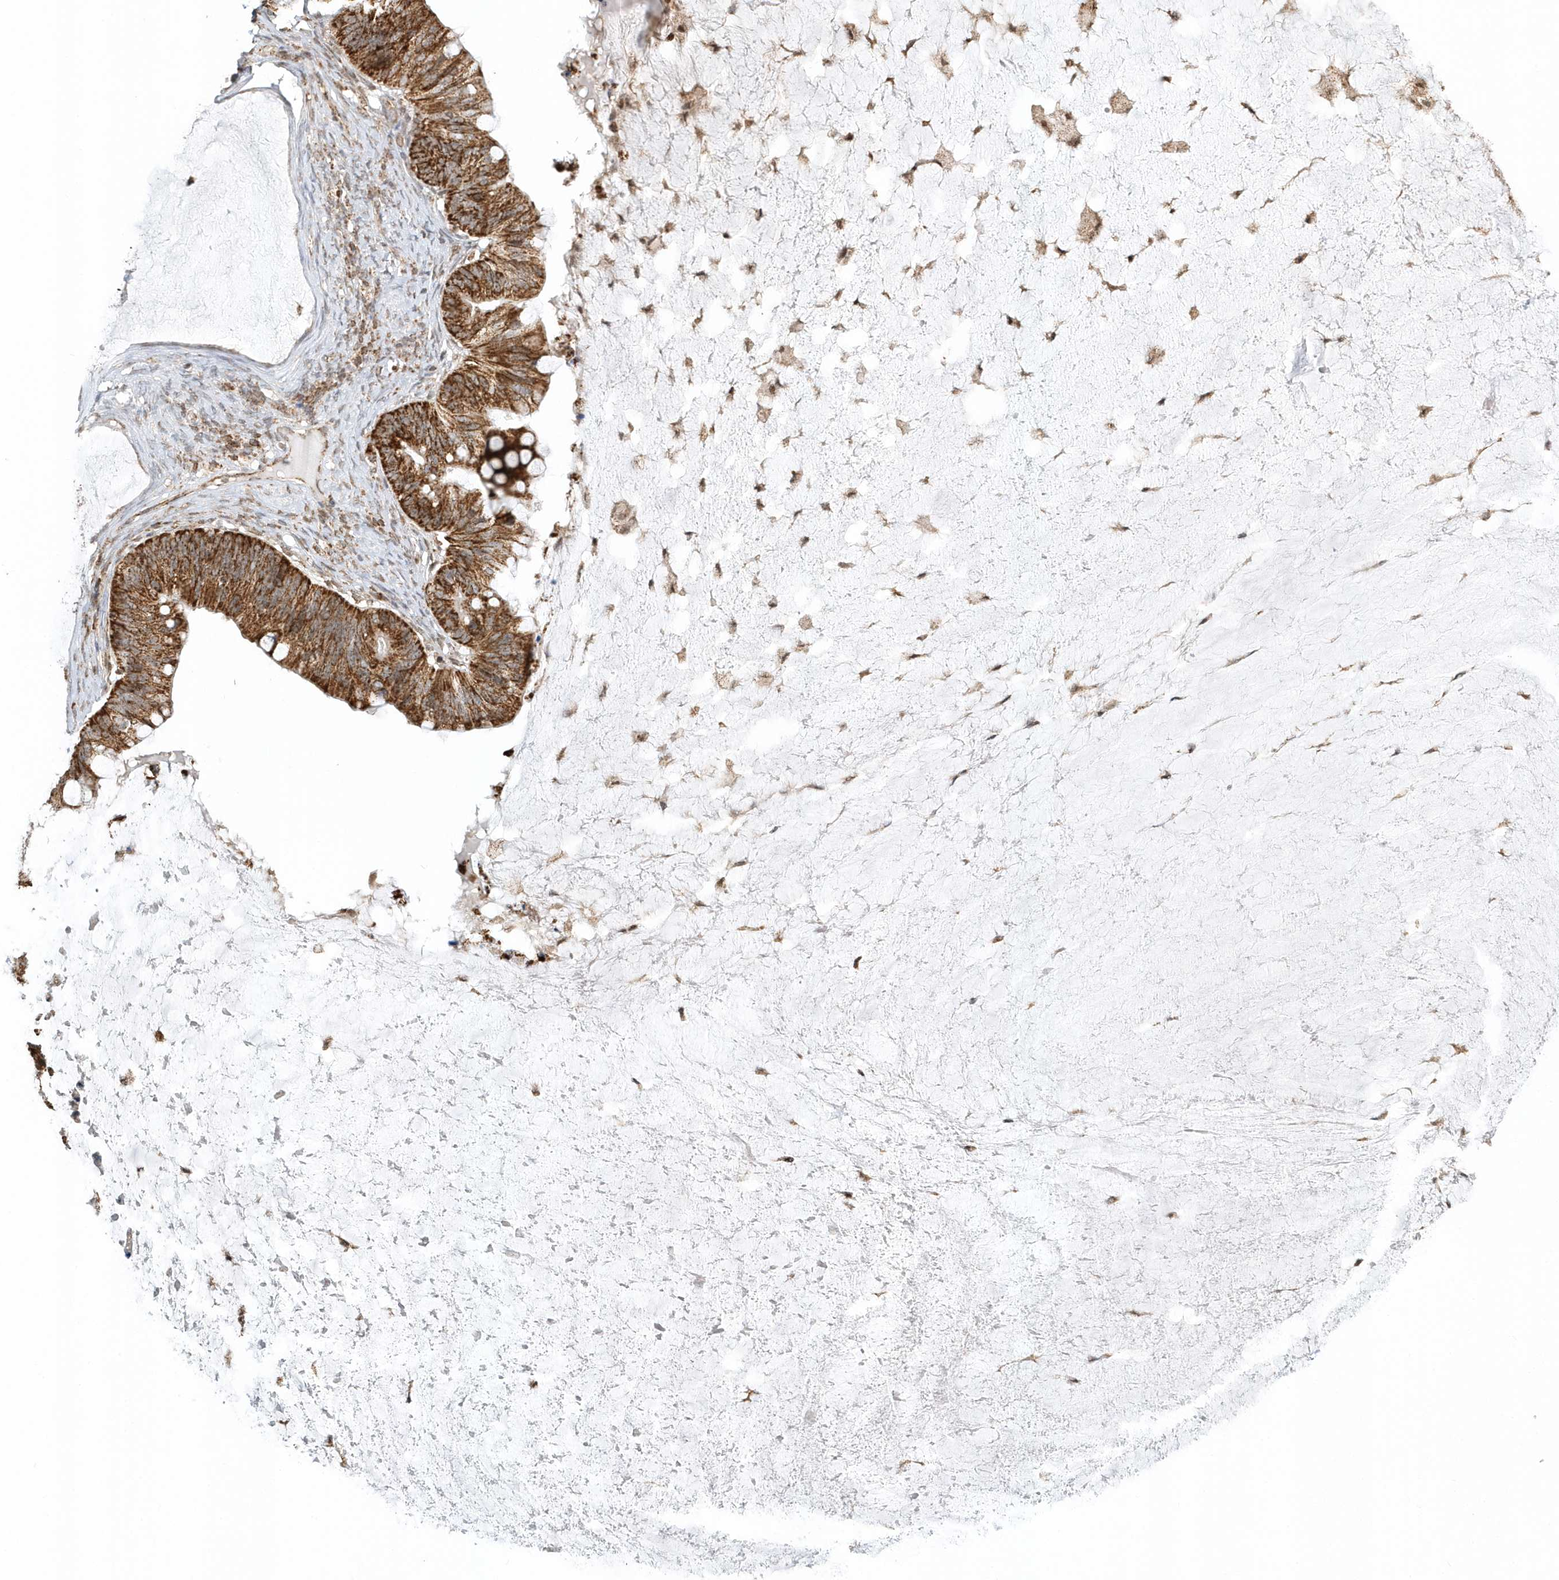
{"staining": {"intensity": "strong", "quantity": ">75%", "location": "cytoplasmic/membranous"}, "tissue": "ovarian cancer", "cell_type": "Tumor cells", "image_type": "cancer", "snomed": [{"axis": "morphology", "description": "Cystadenocarcinoma, mucinous, NOS"}, {"axis": "topography", "description": "Ovary"}], "caption": "Tumor cells display high levels of strong cytoplasmic/membranous expression in about >75% of cells in ovarian cancer.", "gene": "PSMD6", "patient": {"sex": "female", "age": 61}}